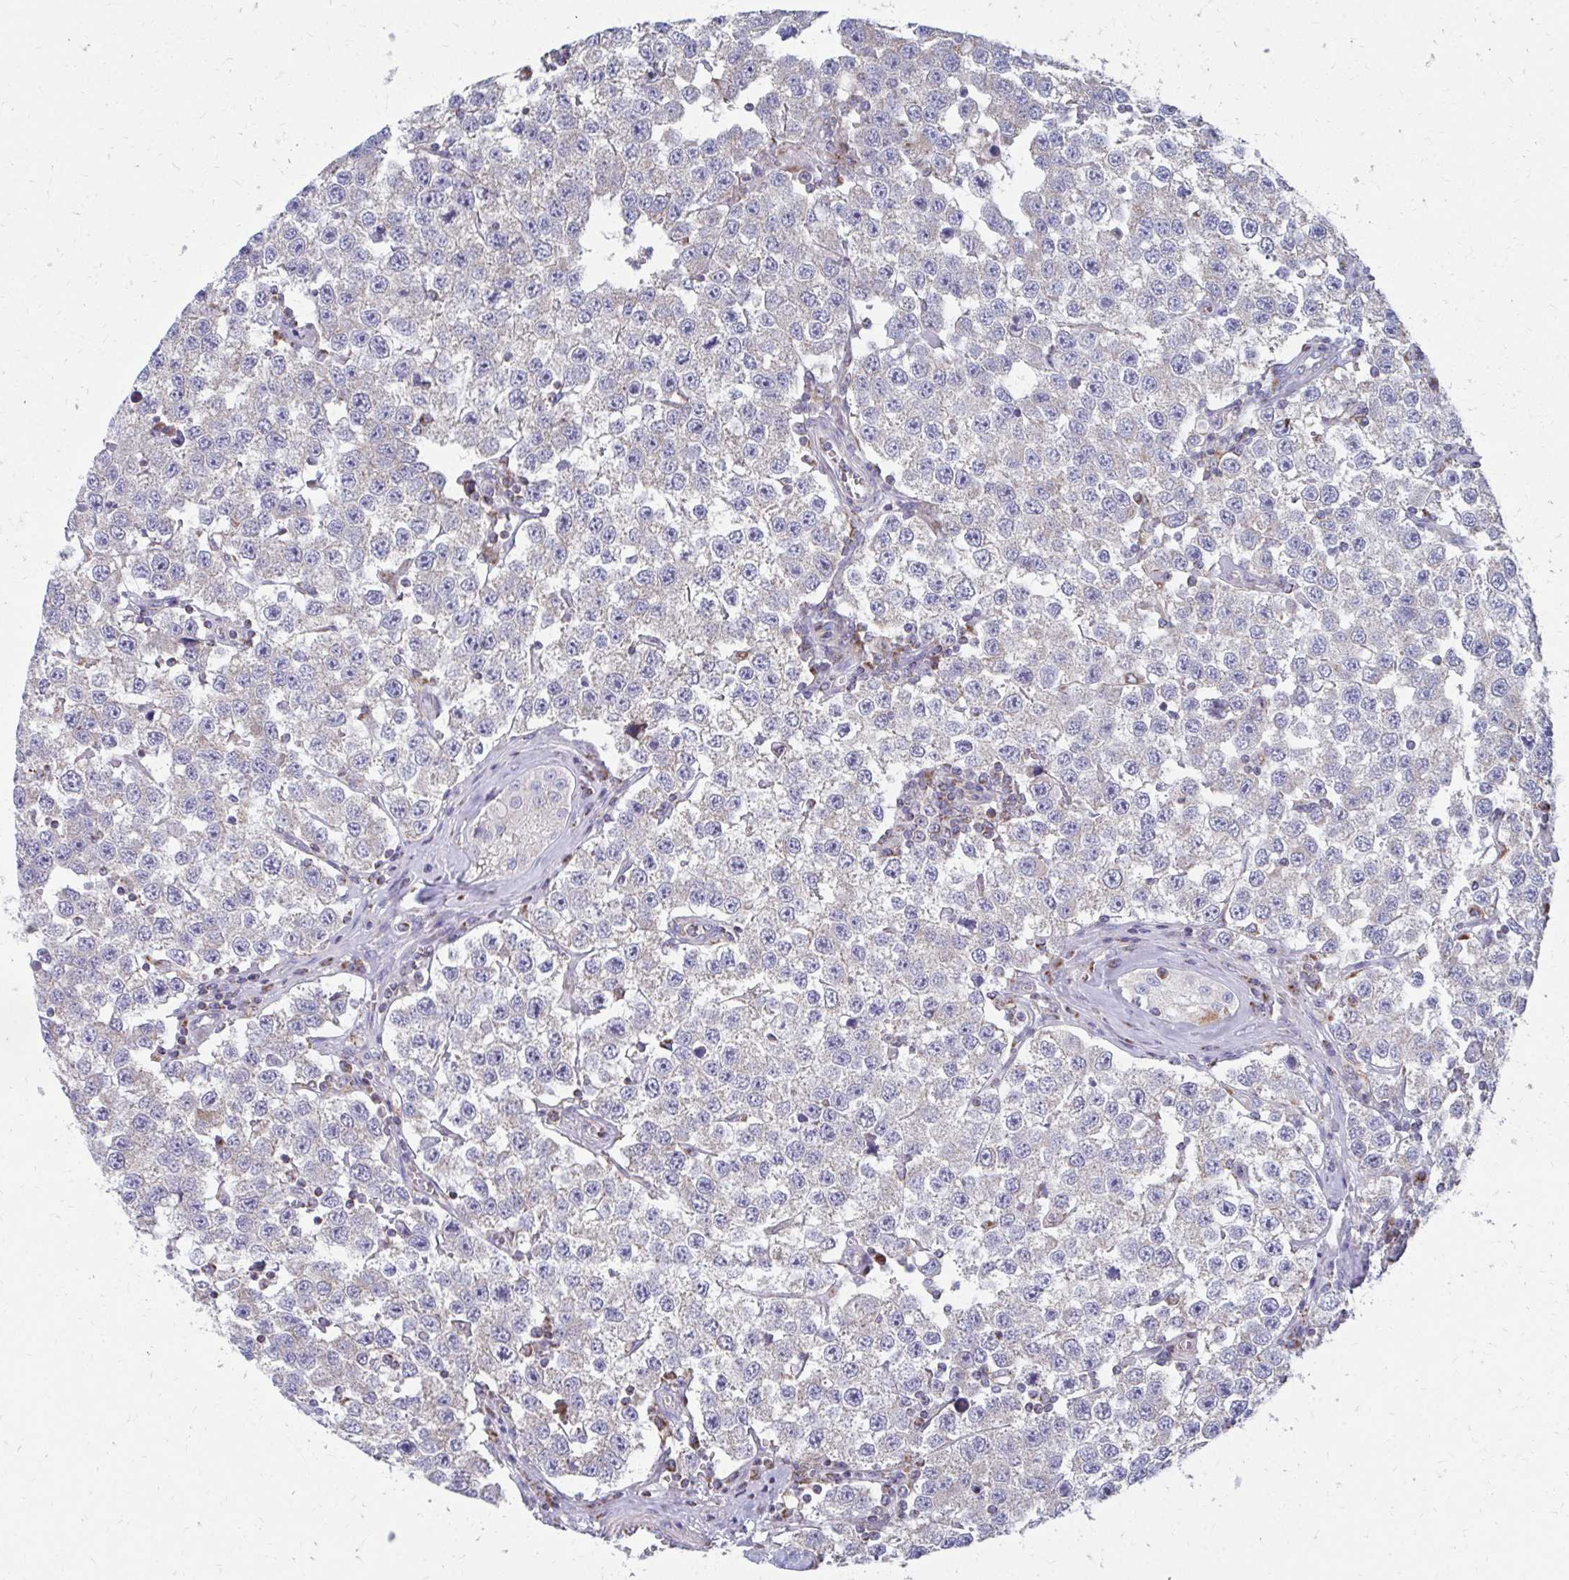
{"staining": {"intensity": "negative", "quantity": "none", "location": "none"}, "tissue": "testis cancer", "cell_type": "Tumor cells", "image_type": "cancer", "snomed": [{"axis": "morphology", "description": "Seminoma, NOS"}, {"axis": "topography", "description": "Testis"}], "caption": "Testis cancer (seminoma) was stained to show a protein in brown. There is no significant staining in tumor cells. (Immunohistochemistry, brightfield microscopy, high magnification).", "gene": "RCC1L", "patient": {"sex": "male", "age": 34}}